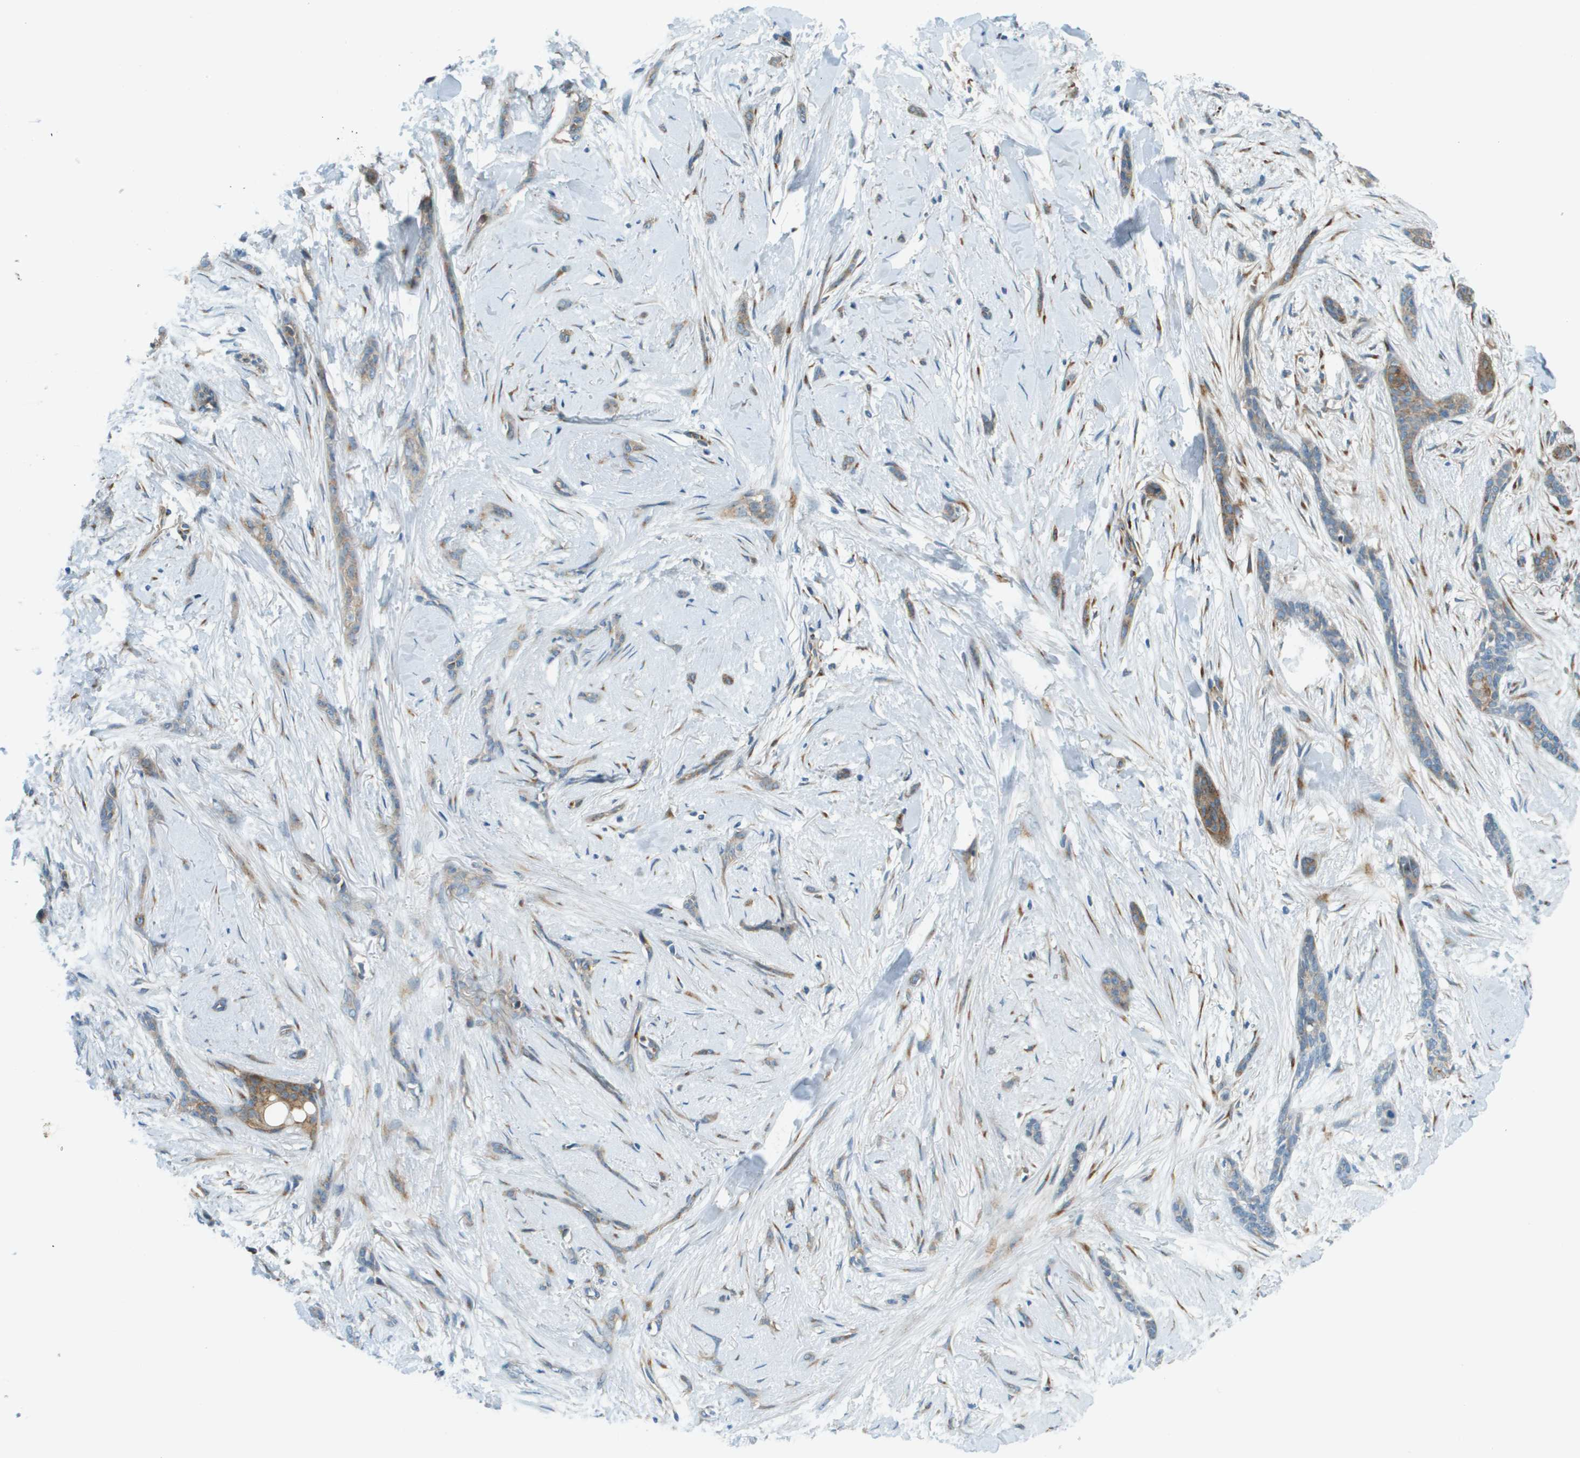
{"staining": {"intensity": "moderate", "quantity": ">75%", "location": "cytoplasmic/membranous"}, "tissue": "skin cancer", "cell_type": "Tumor cells", "image_type": "cancer", "snomed": [{"axis": "morphology", "description": "Basal cell carcinoma"}, {"axis": "morphology", "description": "Adnexal tumor, benign"}, {"axis": "topography", "description": "Skin"}], "caption": "IHC of human benign adnexal tumor (skin) demonstrates medium levels of moderate cytoplasmic/membranous staining in approximately >75% of tumor cells. (Stains: DAB (3,3'-diaminobenzidine) in brown, nuclei in blue, Microscopy: brightfield microscopy at high magnification).", "gene": "ACBD3", "patient": {"sex": "female", "age": 42}}